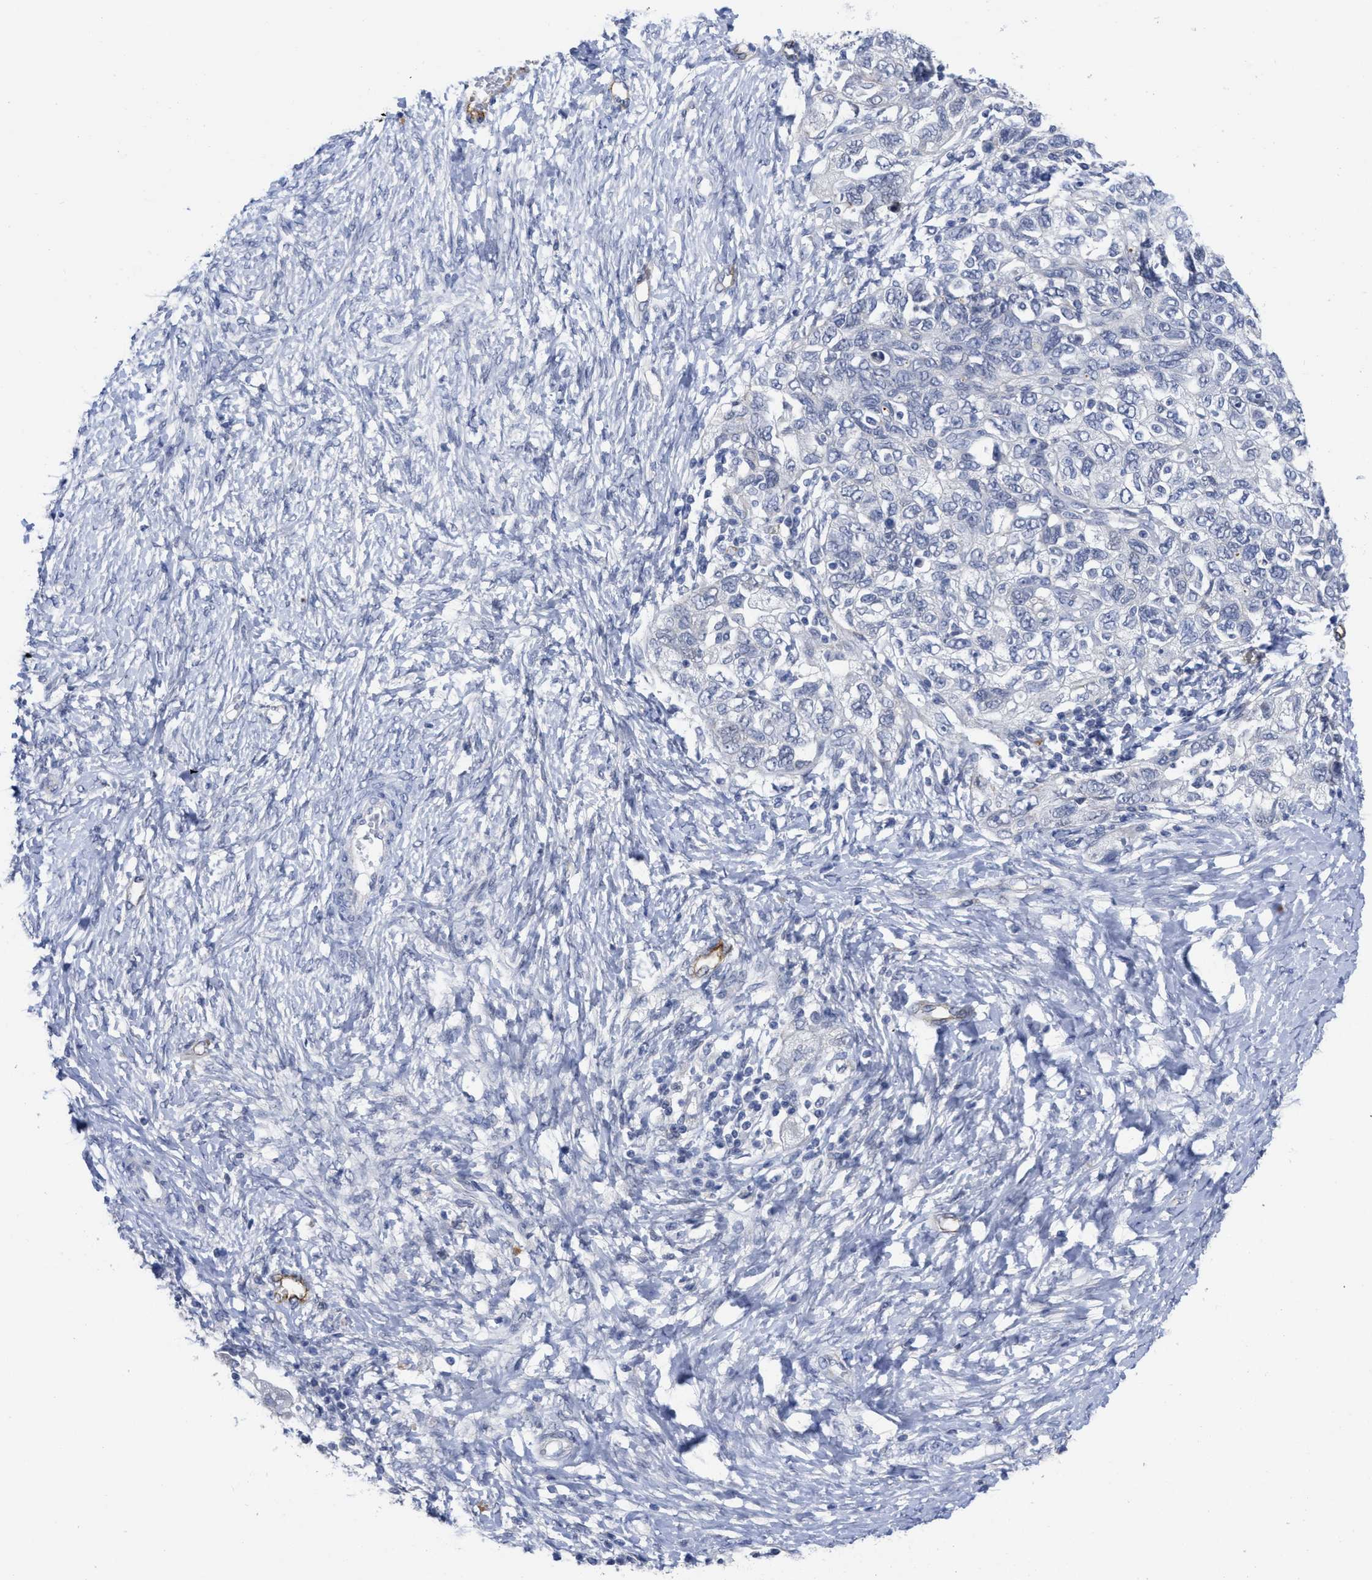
{"staining": {"intensity": "negative", "quantity": "none", "location": "none"}, "tissue": "ovarian cancer", "cell_type": "Tumor cells", "image_type": "cancer", "snomed": [{"axis": "morphology", "description": "Carcinoma, NOS"}, {"axis": "morphology", "description": "Cystadenocarcinoma, serous, NOS"}, {"axis": "topography", "description": "Ovary"}], "caption": "Tumor cells are negative for brown protein staining in ovarian cancer.", "gene": "ACKR1", "patient": {"sex": "female", "age": 69}}